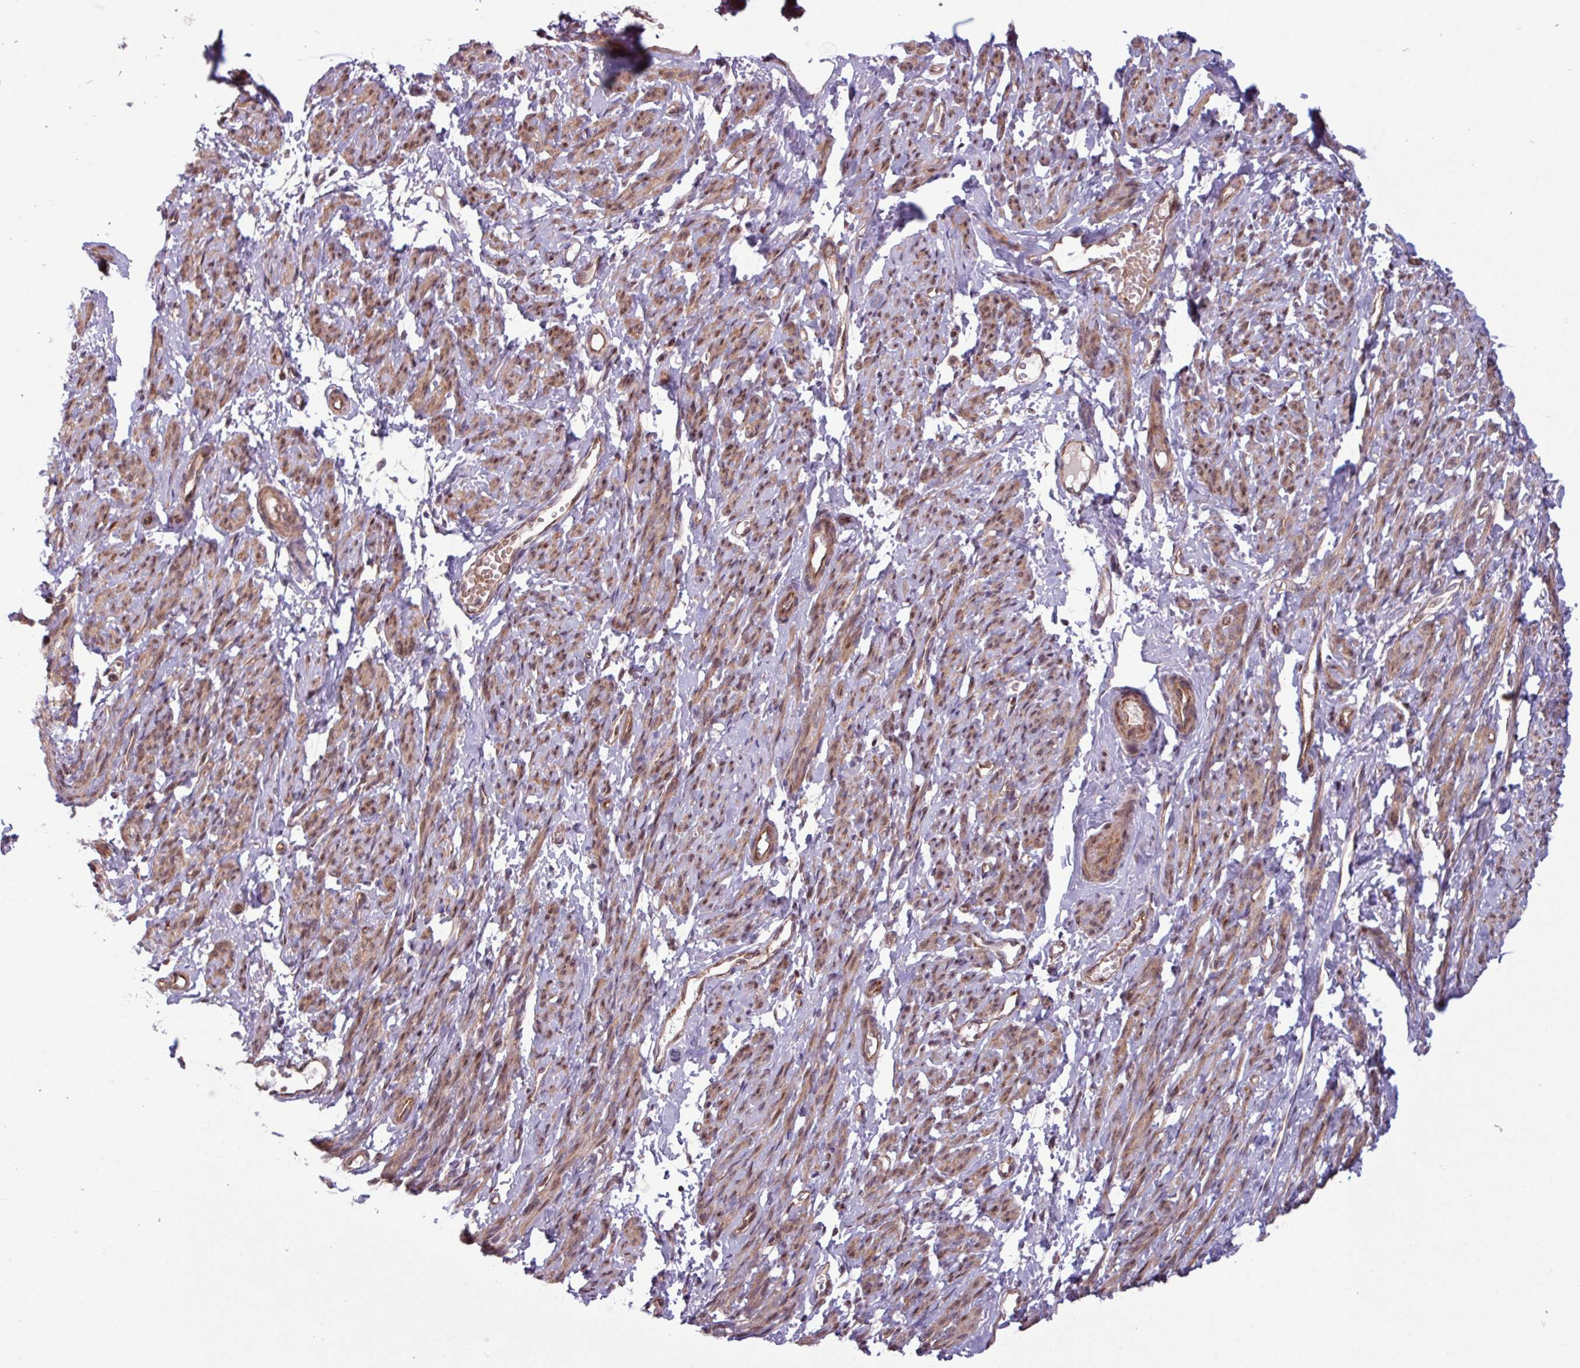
{"staining": {"intensity": "moderate", "quantity": ">75%", "location": "cytoplasmic/membranous,nuclear"}, "tissue": "smooth muscle", "cell_type": "Smooth muscle cells", "image_type": "normal", "snomed": [{"axis": "morphology", "description": "Normal tissue, NOS"}, {"axis": "topography", "description": "Smooth muscle"}], "caption": "Smooth muscle stained with a brown dye demonstrates moderate cytoplasmic/membranous,nuclear positive staining in approximately >75% of smooth muscle cells.", "gene": "PDPR", "patient": {"sex": "female", "age": 65}}